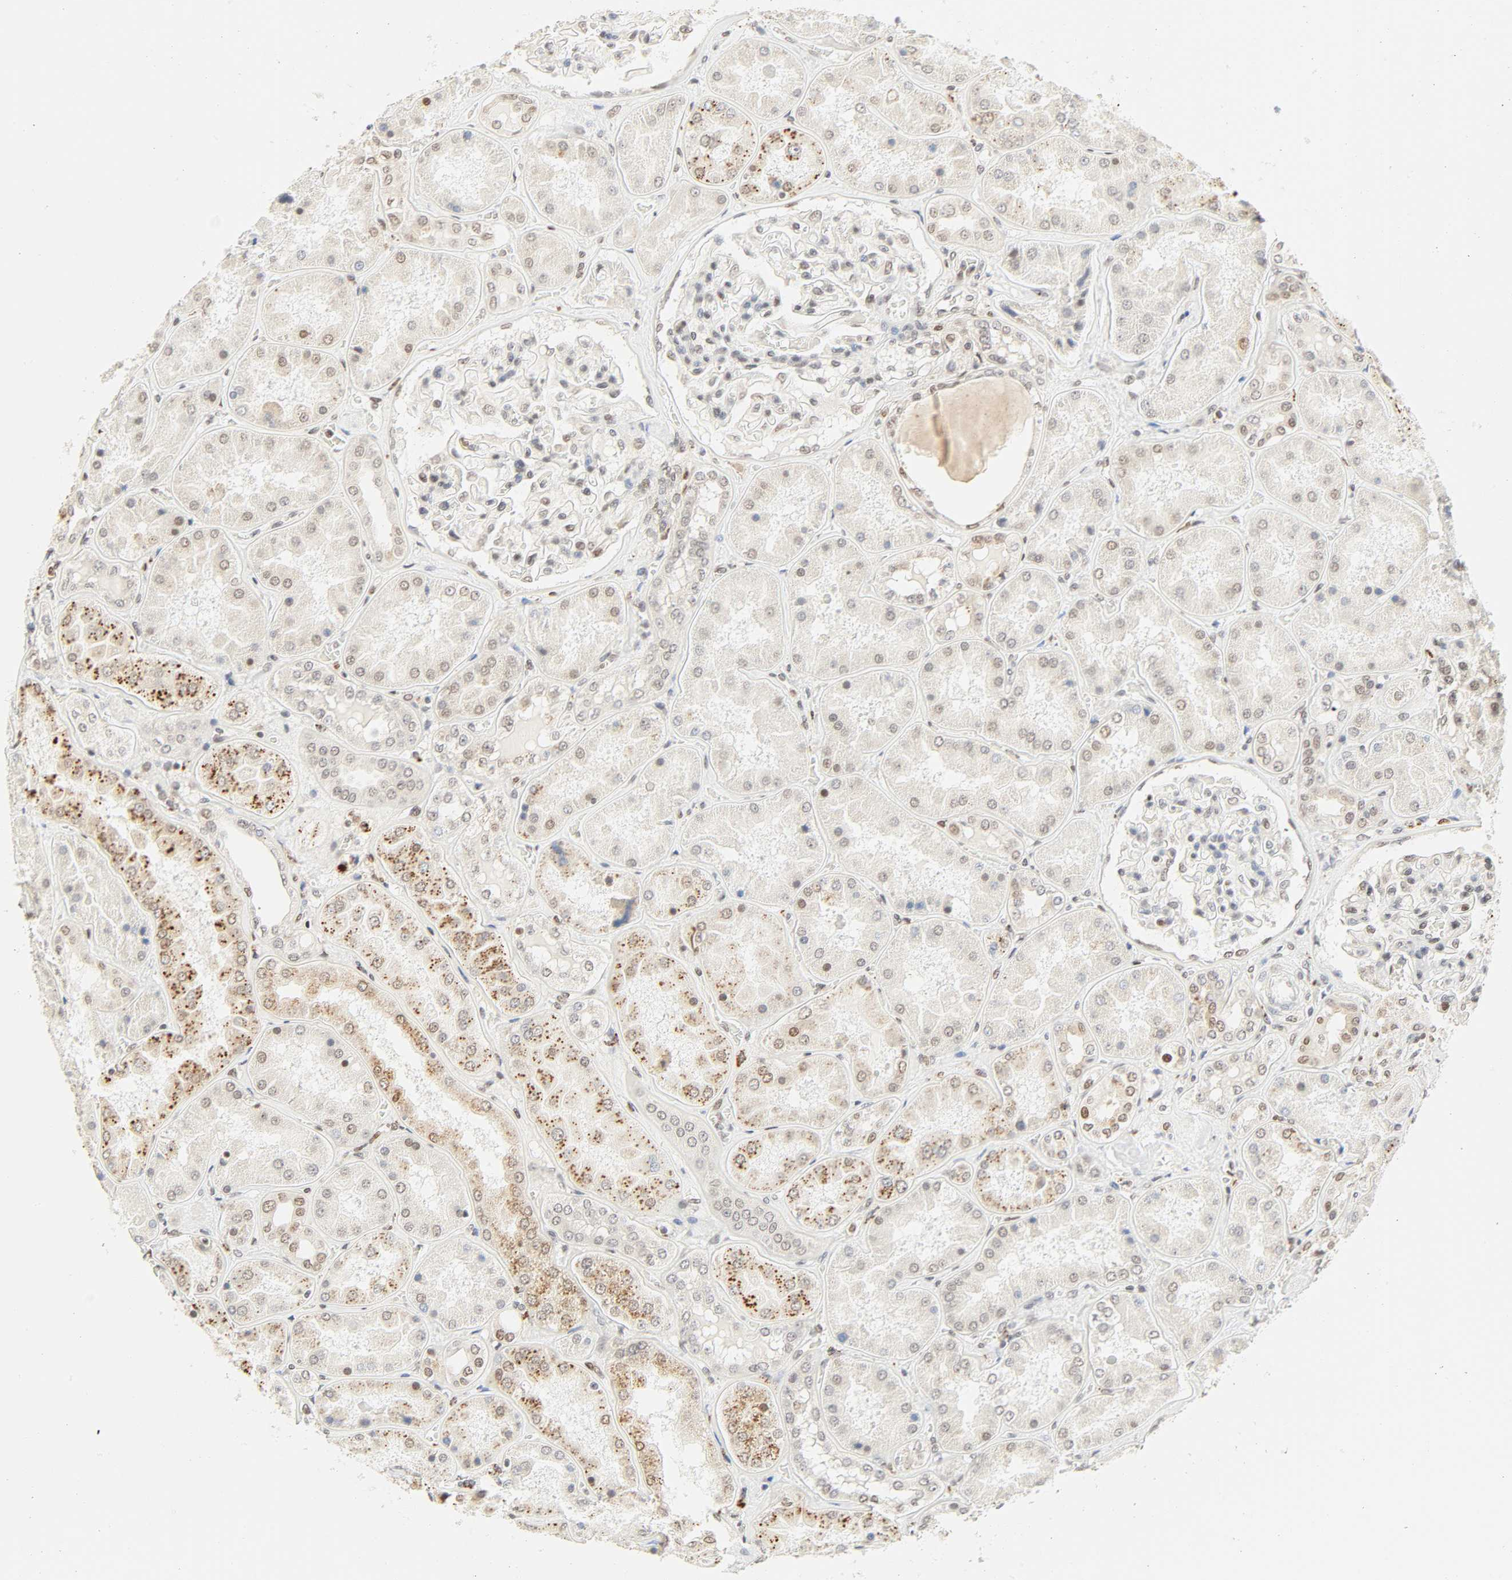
{"staining": {"intensity": "moderate", "quantity": "25%-75%", "location": "nuclear"}, "tissue": "kidney", "cell_type": "Cells in glomeruli", "image_type": "normal", "snomed": [{"axis": "morphology", "description": "Normal tissue, NOS"}, {"axis": "topography", "description": "Kidney"}], "caption": "Protein expression analysis of unremarkable human kidney reveals moderate nuclear staining in approximately 25%-75% of cells in glomeruli. The staining was performed using DAB (3,3'-diaminobenzidine), with brown indicating positive protein expression. Nuclei are stained blue with hematoxylin.", "gene": "DAZAP1", "patient": {"sex": "female", "age": 56}}